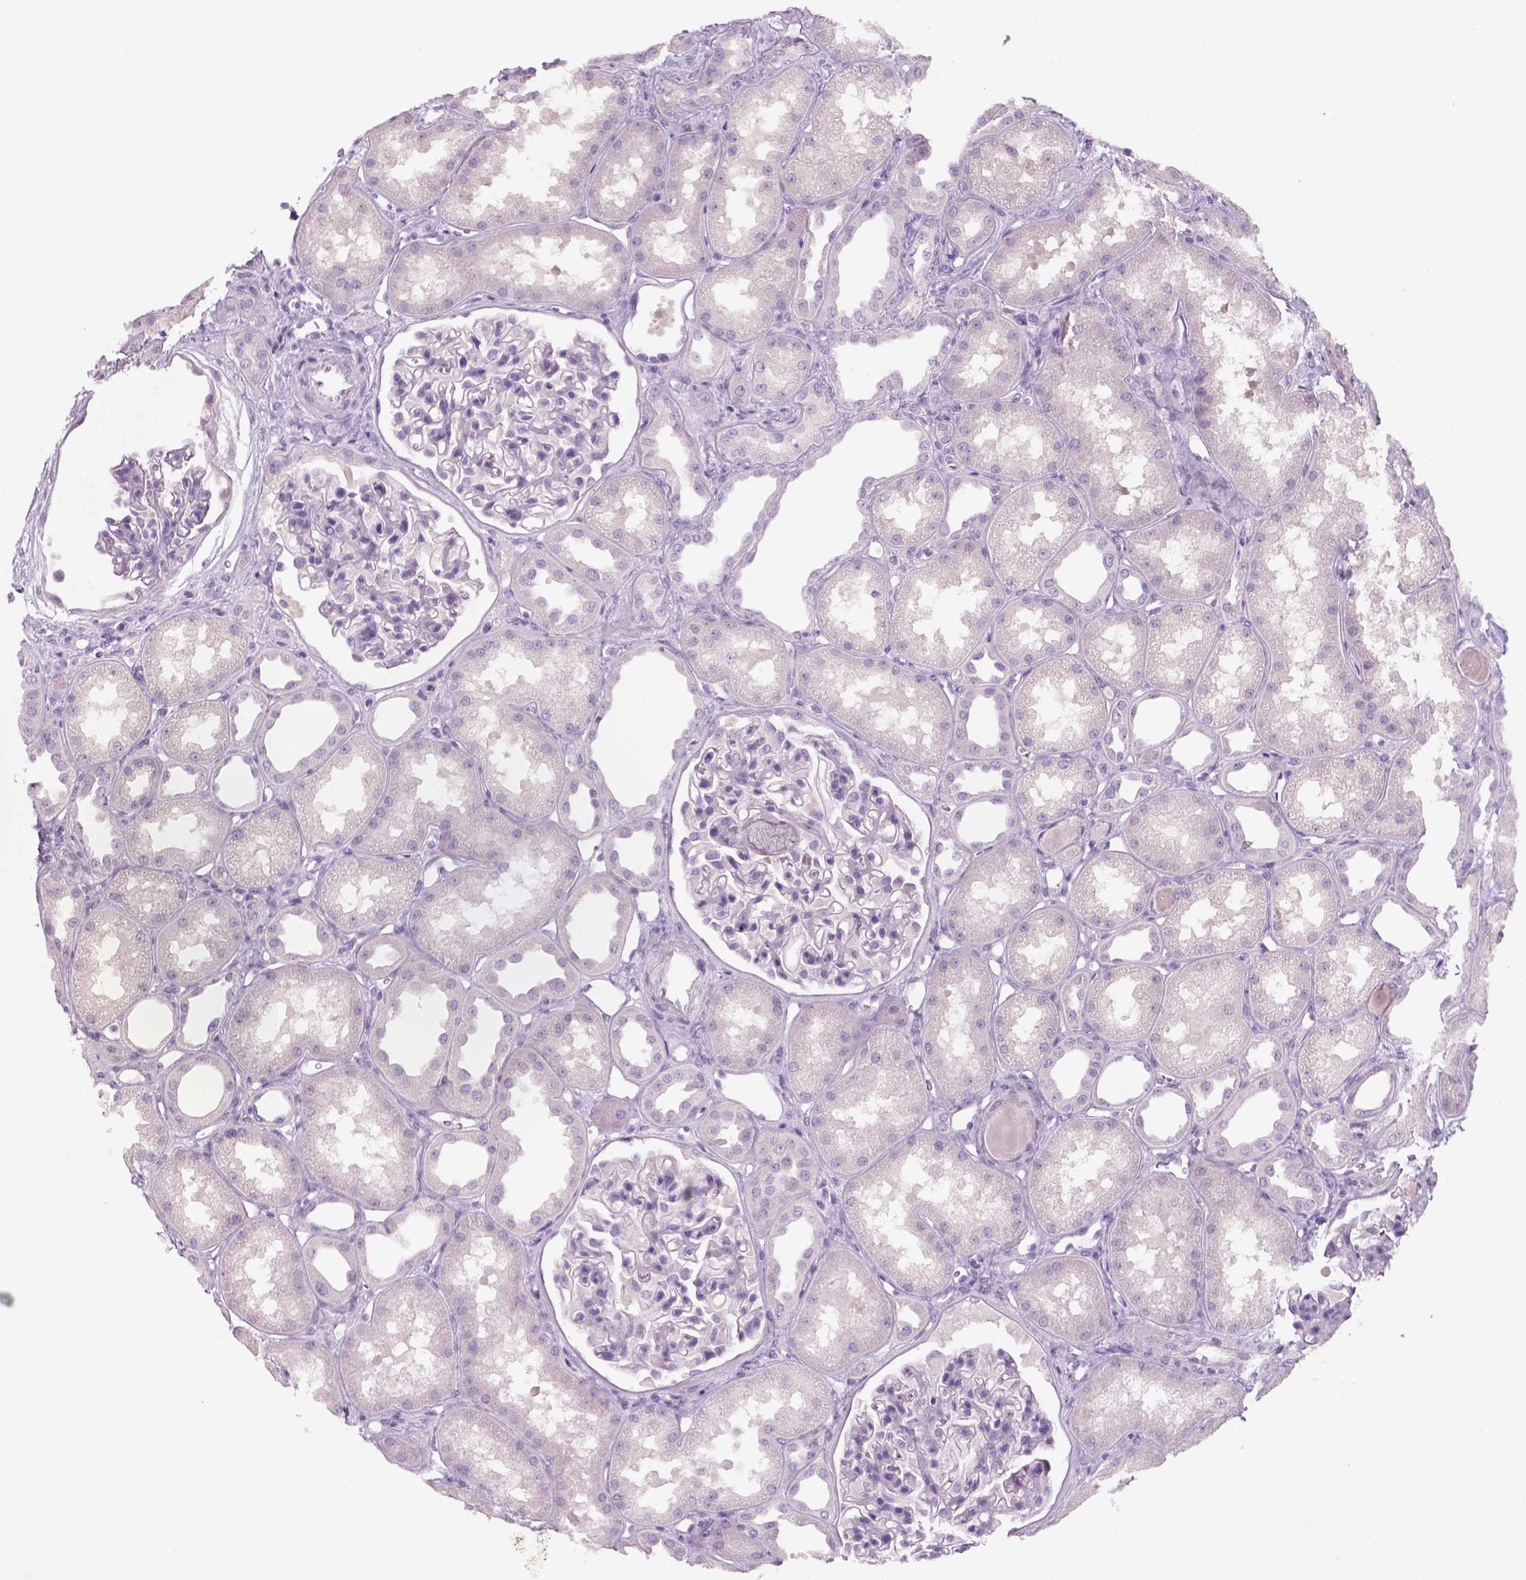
{"staining": {"intensity": "negative", "quantity": "none", "location": "none"}, "tissue": "kidney", "cell_type": "Cells in glomeruli", "image_type": "normal", "snomed": [{"axis": "morphology", "description": "Normal tissue, NOS"}, {"axis": "topography", "description": "Kidney"}], "caption": "IHC micrograph of normal kidney: human kidney stained with DAB exhibits no significant protein positivity in cells in glomeruli.", "gene": "KRT25", "patient": {"sex": "male", "age": 61}}